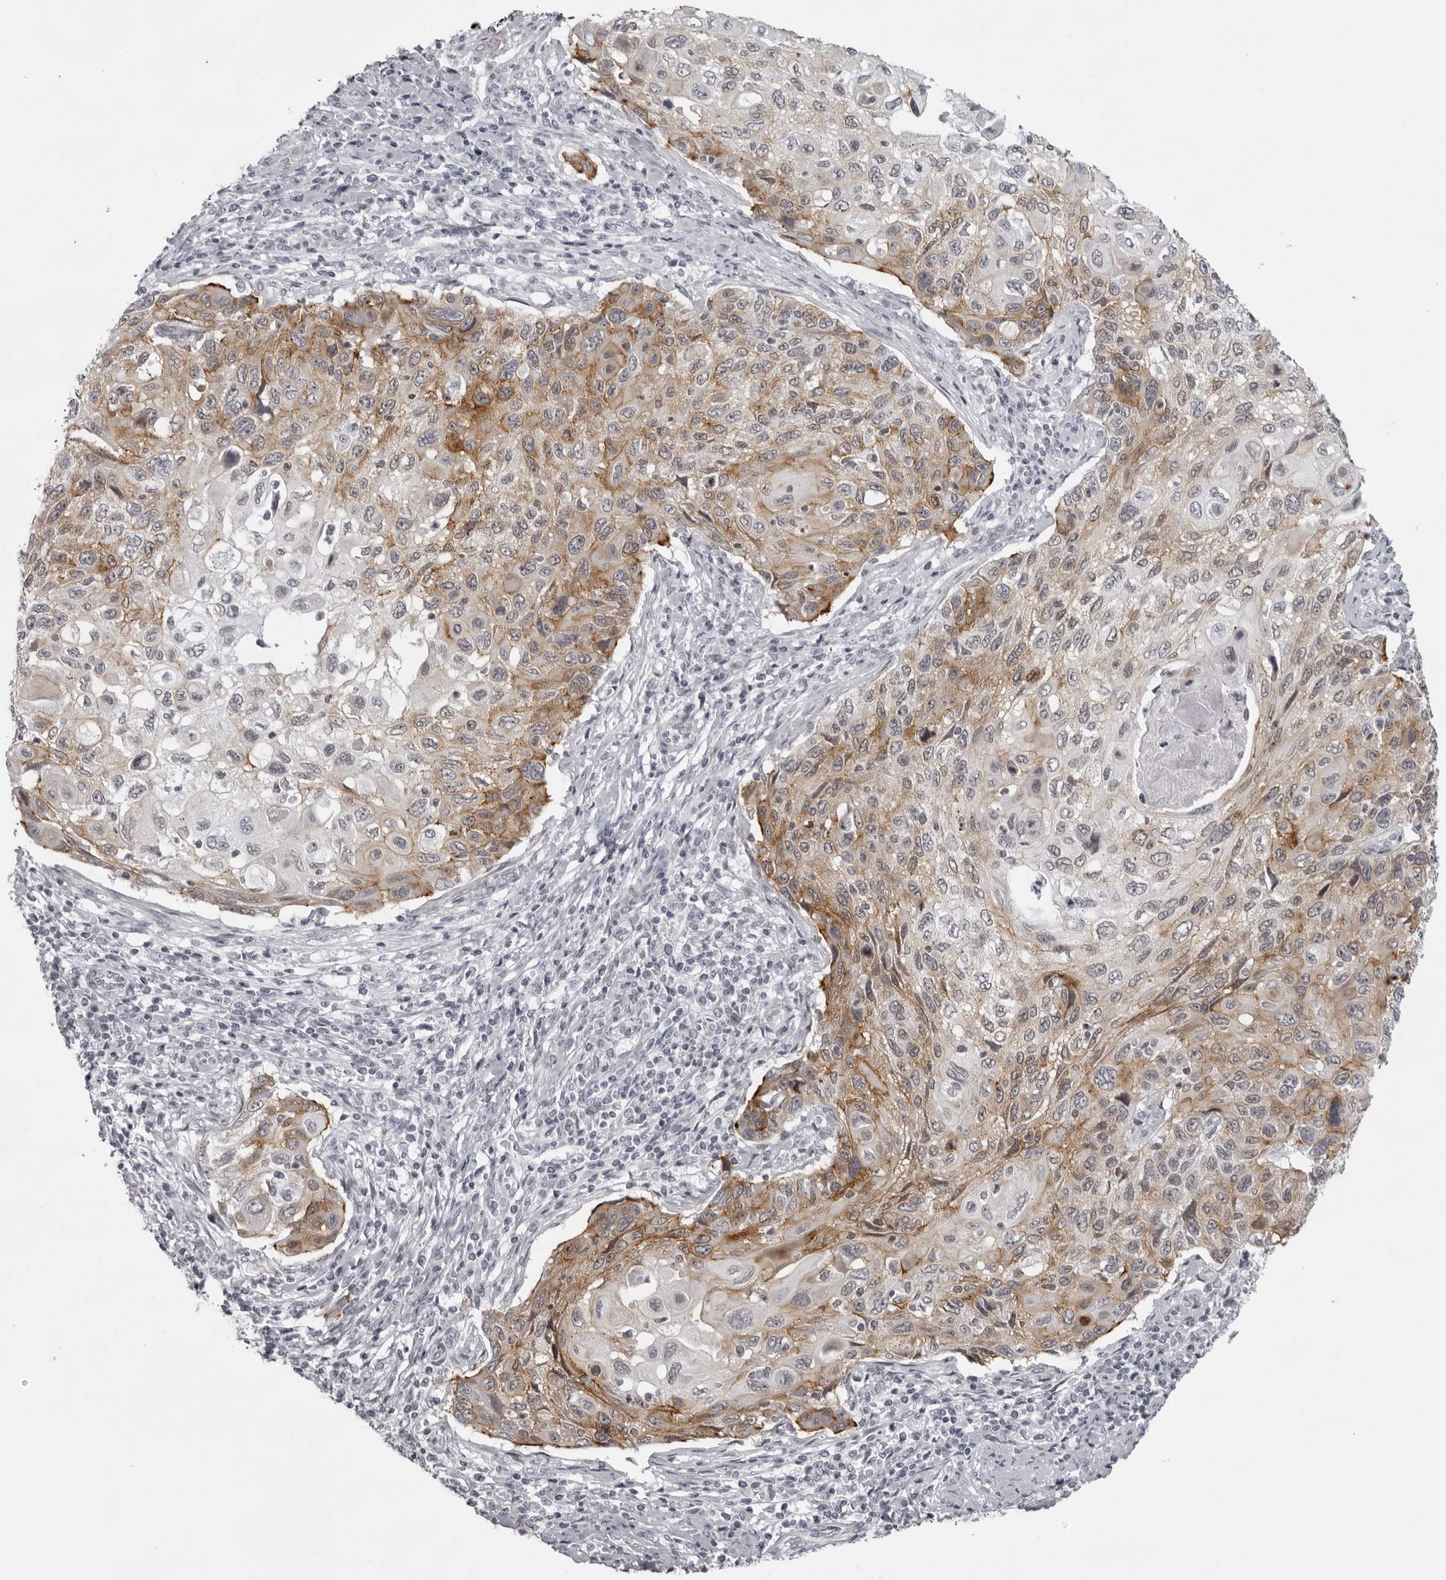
{"staining": {"intensity": "moderate", "quantity": ">75%", "location": "cytoplasmic/membranous"}, "tissue": "cervical cancer", "cell_type": "Tumor cells", "image_type": "cancer", "snomed": [{"axis": "morphology", "description": "Squamous cell carcinoma, NOS"}, {"axis": "topography", "description": "Cervix"}], "caption": "Immunohistochemistry histopathology image of neoplastic tissue: cervical cancer (squamous cell carcinoma) stained using immunohistochemistry exhibits medium levels of moderate protein expression localized specifically in the cytoplasmic/membranous of tumor cells, appearing as a cytoplasmic/membranous brown color.", "gene": "NUDT18", "patient": {"sex": "female", "age": 70}}